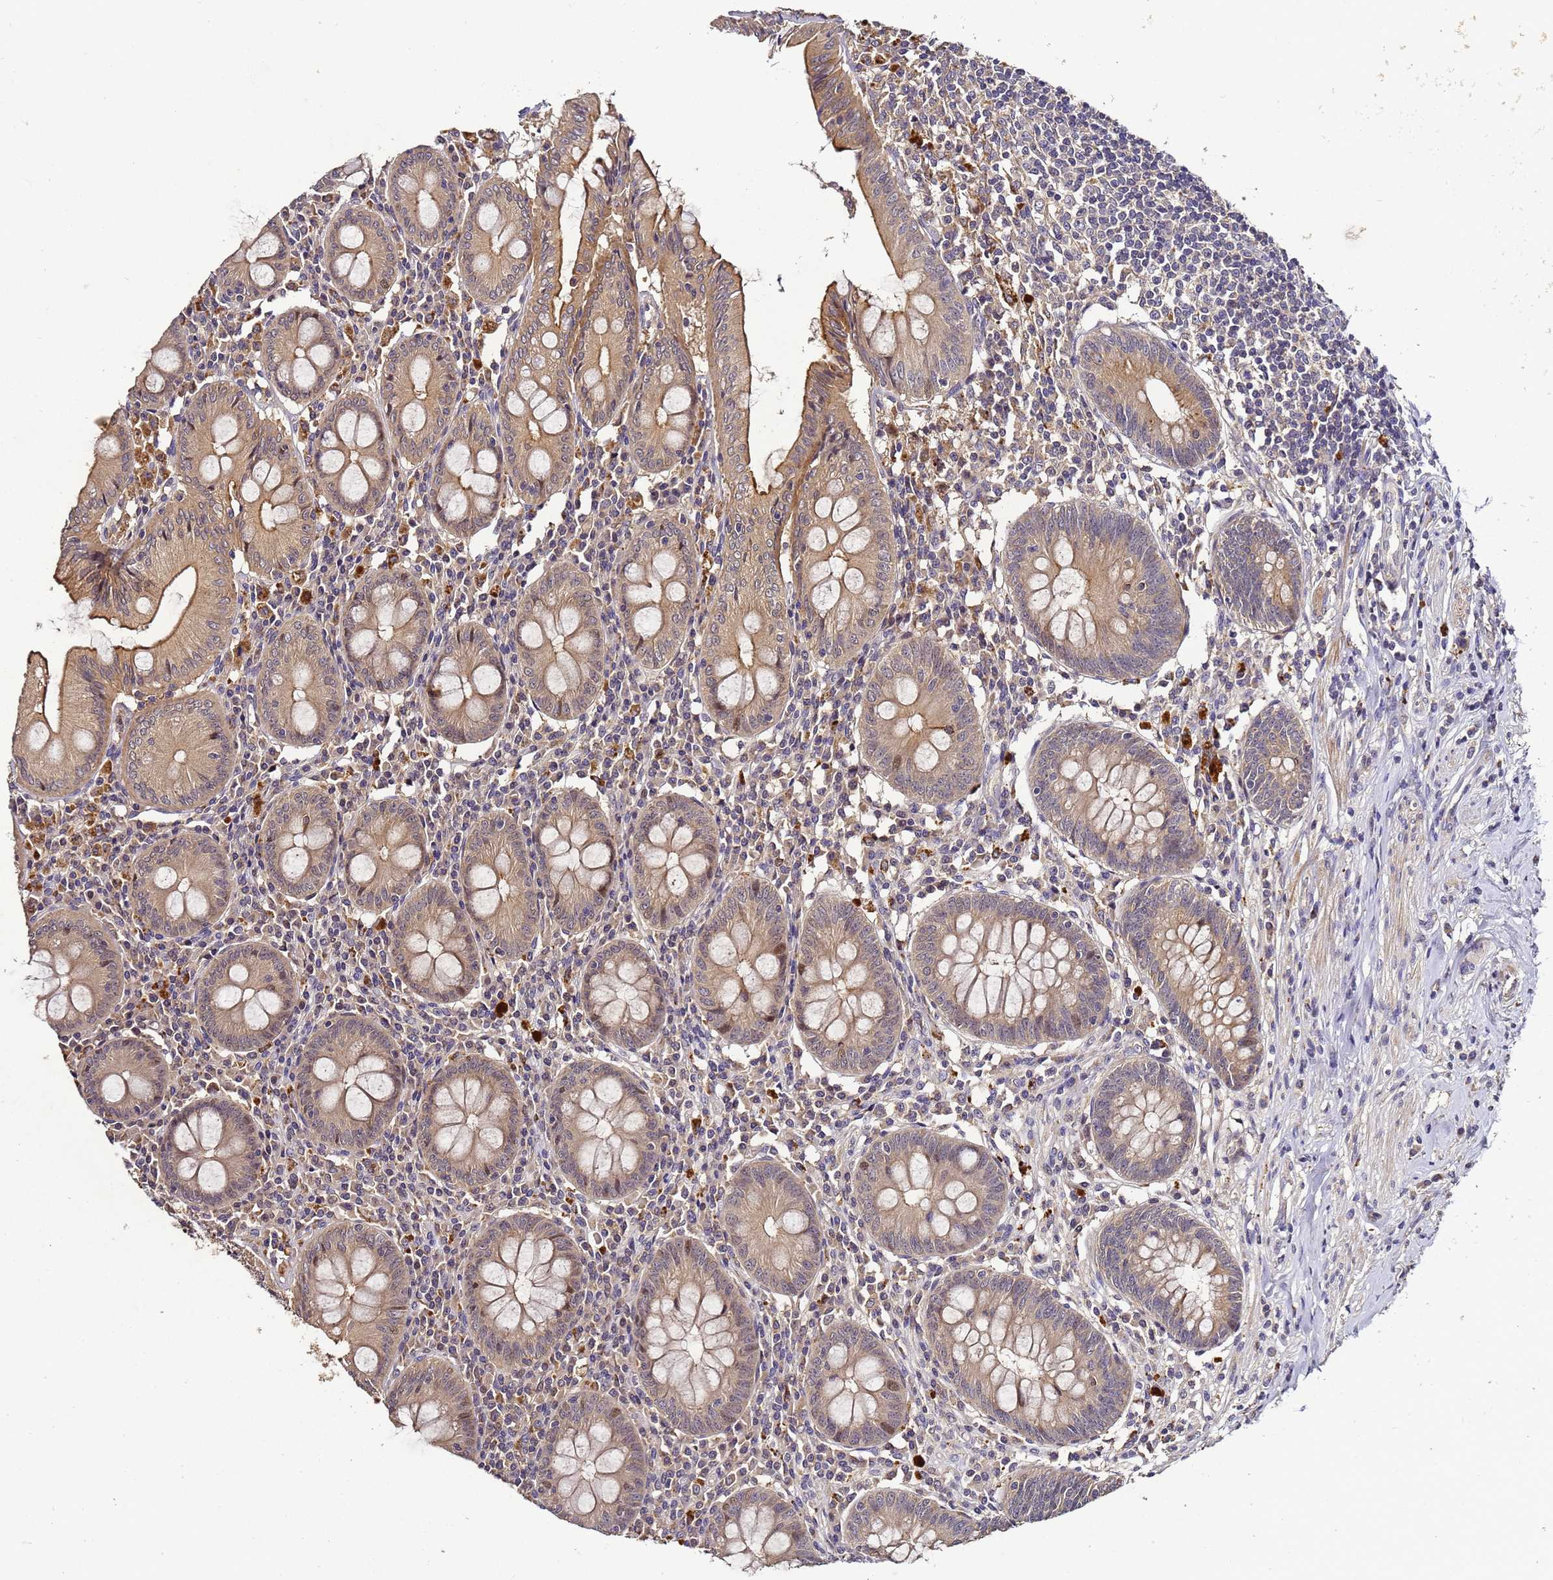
{"staining": {"intensity": "moderate", "quantity": "25%-75%", "location": "cytoplasmic/membranous,nuclear"}, "tissue": "appendix", "cell_type": "Glandular cells", "image_type": "normal", "snomed": [{"axis": "morphology", "description": "Normal tissue, NOS"}, {"axis": "topography", "description": "Appendix"}], "caption": "Moderate cytoplasmic/membranous,nuclear staining is appreciated in about 25%-75% of glandular cells in unremarkable appendix. Using DAB (3,3'-diaminobenzidine) (brown) and hematoxylin (blue) stains, captured at high magnification using brightfield microscopy.", "gene": "LGI4", "patient": {"sex": "female", "age": 54}}